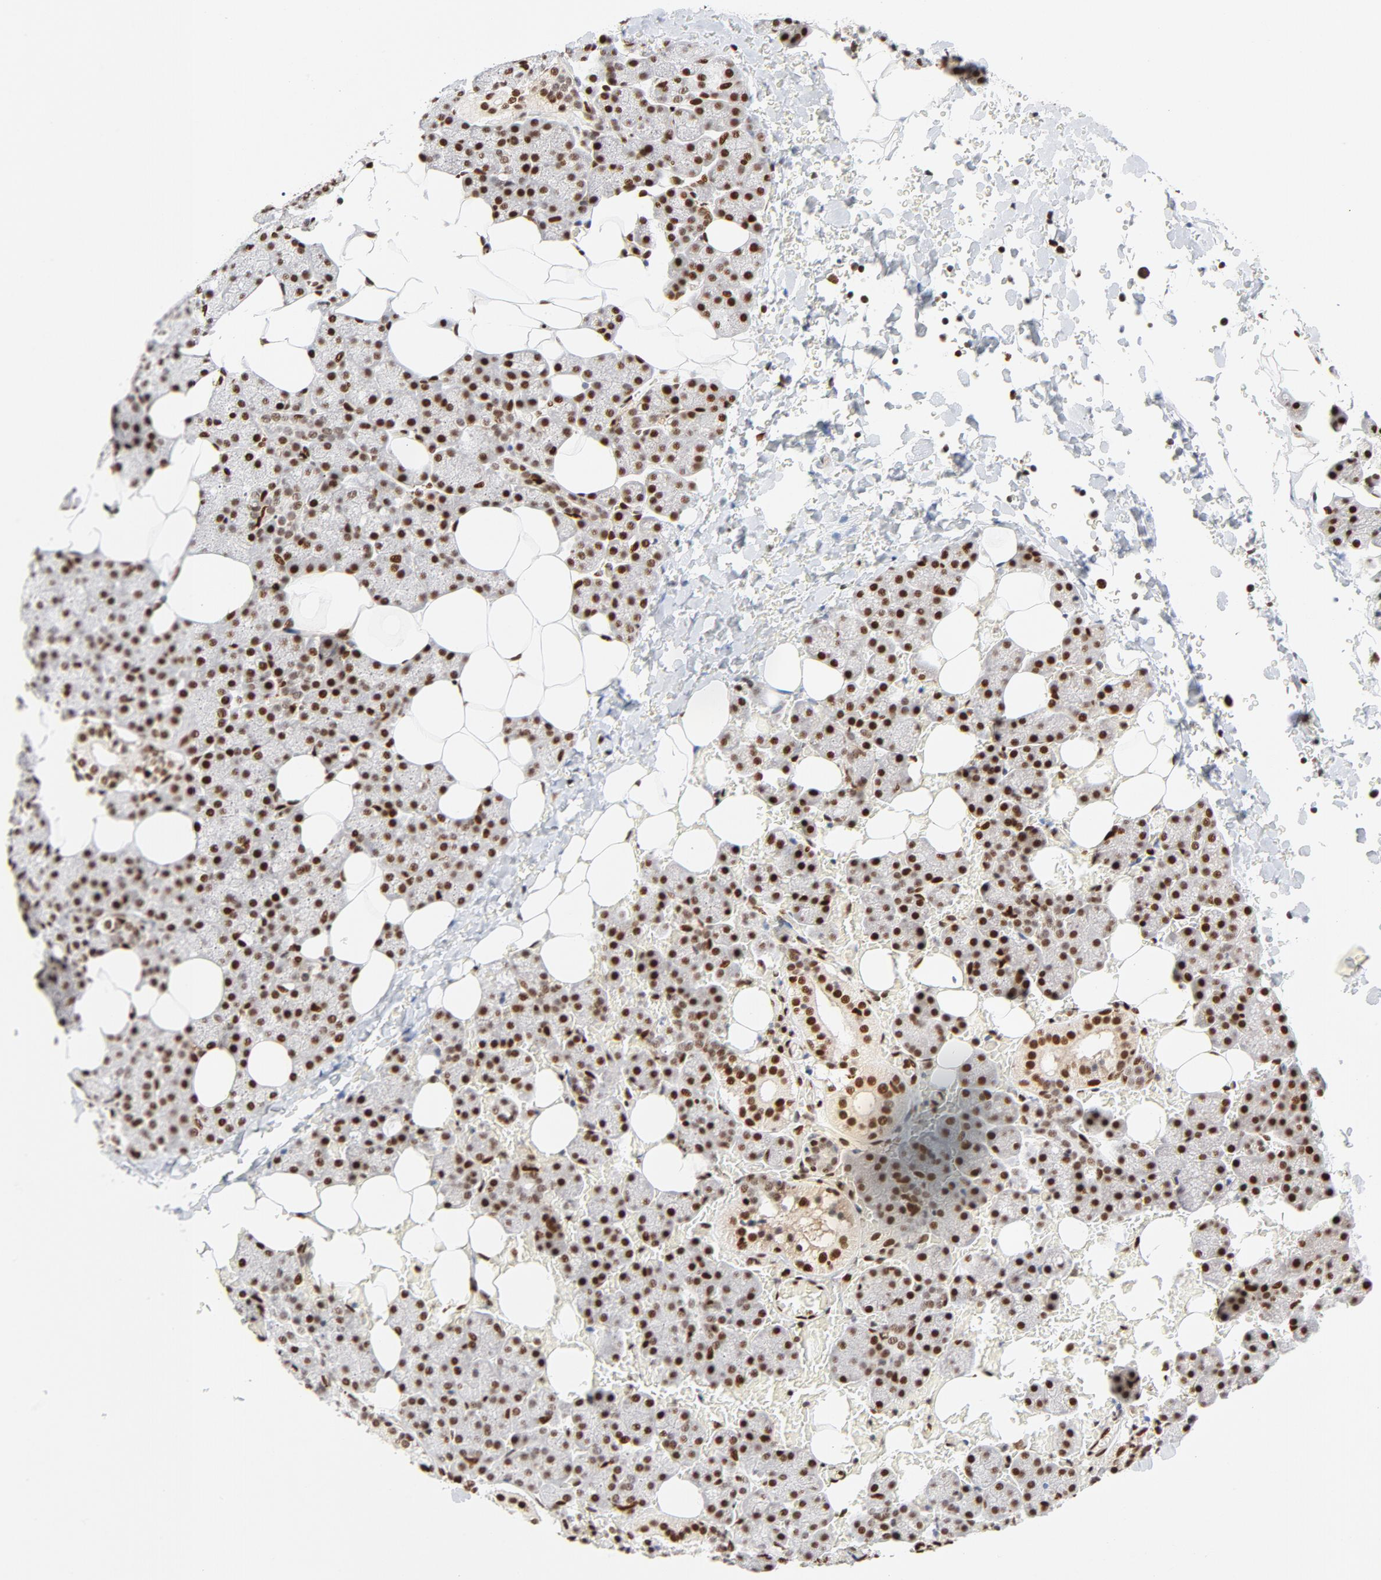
{"staining": {"intensity": "strong", "quantity": ">75%", "location": "nuclear"}, "tissue": "salivary gland", "cell_type": "Glandular cells", "image_type": "normal", "snomed": [{"axis": "morphology", "description": "Normal tissue, NOS"}, {"axis": "topography", "description": "Lymph node"}, {"axis": "topography", "description": "Salivary gland"}], "caption": "Glandular cells display high levels of strong nuclear positivity in approximately >75% of cells in benign salivary gland.", "gene": "MEF2A", "patient": {"sex": "male", "age": 8}}